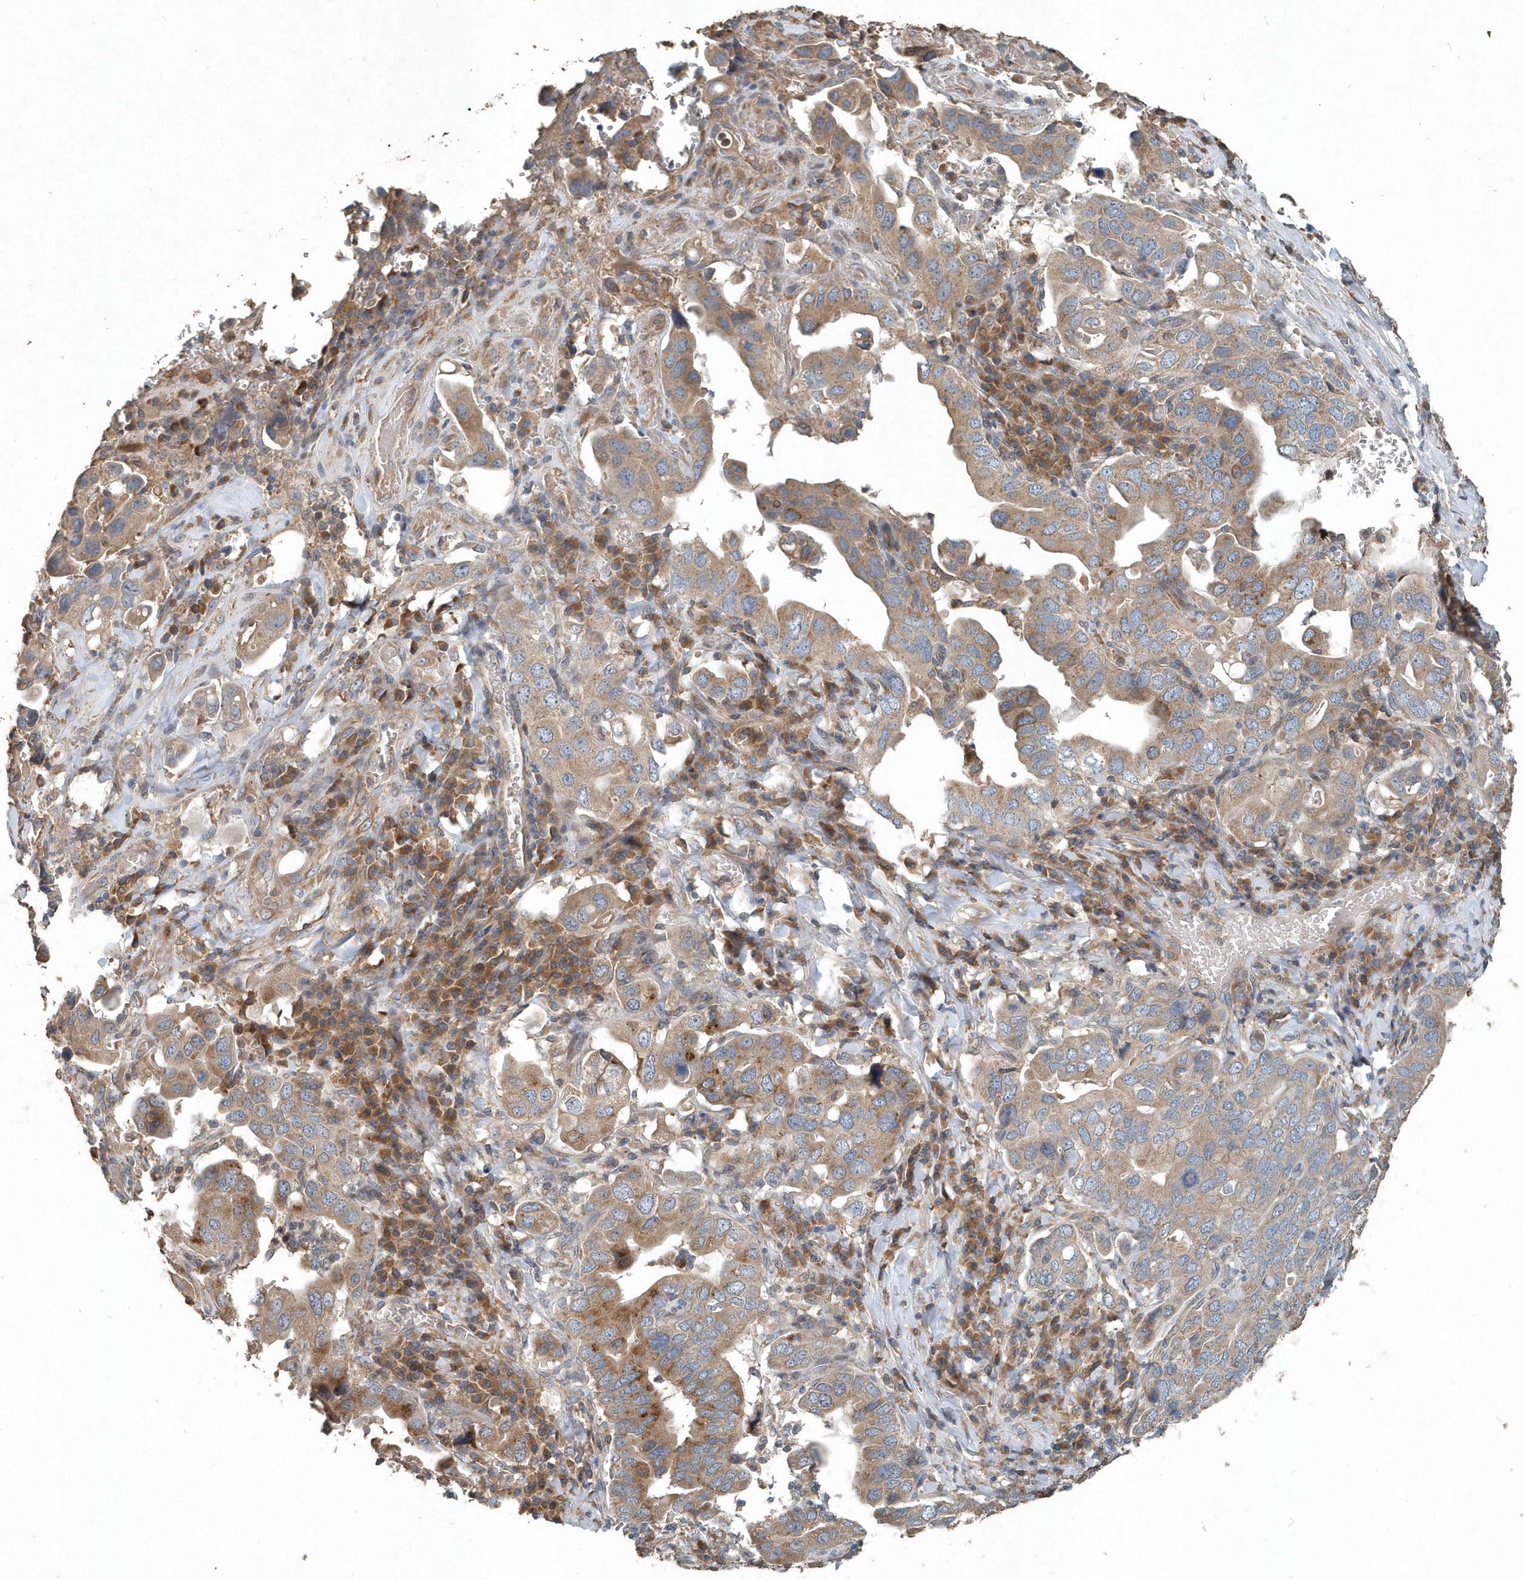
{"staining": {"intensity": "moderate", "quantity": "25%-75%", "location": "cytoplasmic/membranous"}, "tissue": "stomach cancer", "cell_type": "Tumor cells", "image_type": "cancer", "snomed": [{"axis": "morphology", "description": "Adenocarcinoma, NOS"}, {"axis": "topography", "description": "Stomach, upper"}], "caption": "Adenocarcinoma (stomach) tissue demonstrates moderate cytoplasmic/membranous expression in approximately 25%-75% of tumor cells", "gene": "SCFD2", "patient": {"sex": "male", "age": 62}}